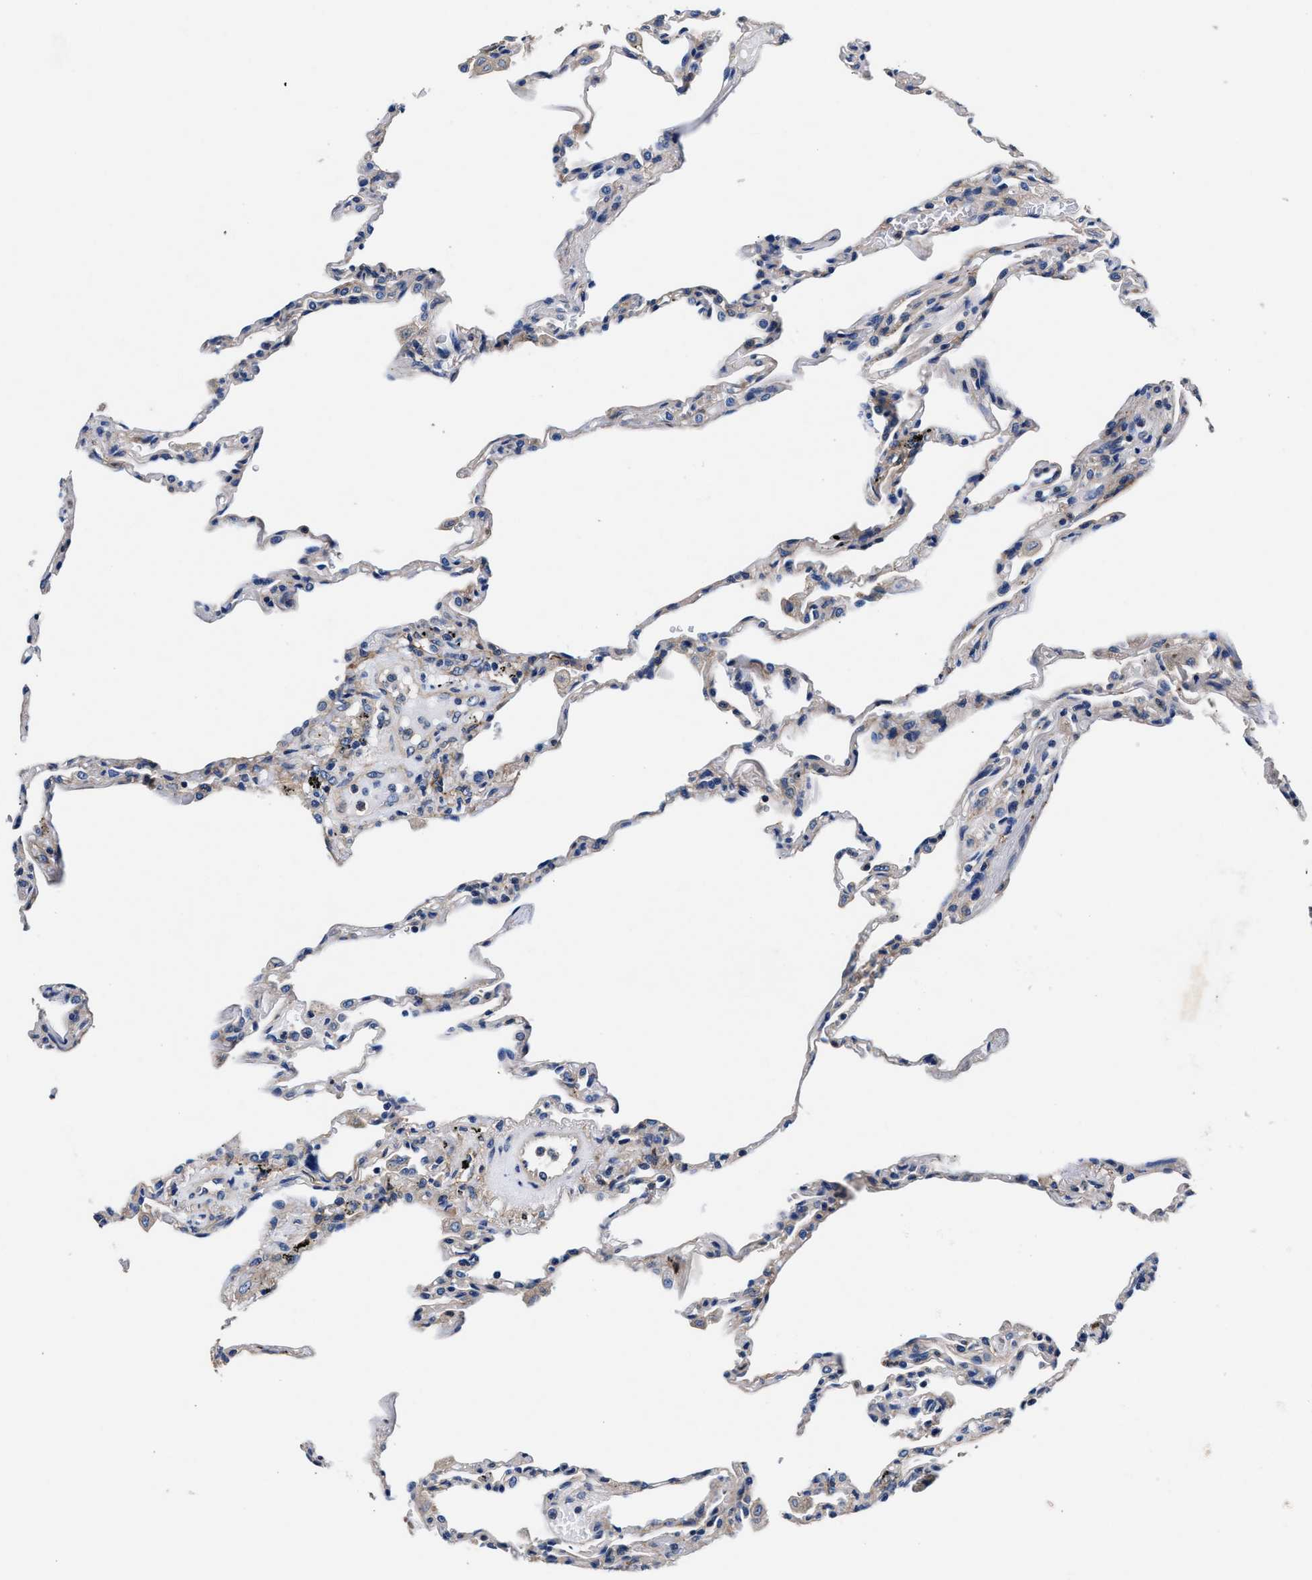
{"staining": {"intensity": "moderate", "quantity": "<25%", "location": "cytoplasmic/membranous"}, "tissue": "lung", "cell_type": "Alveolar cells", "image_type": "normal", "snomed": [{"axis": "morphology", "description": "Normal tissue, NOS"}, {"axis": "topography", "description": "Lung"}], "caption": "Moderate cytoplasmic/membranous expression is identified in about <25% of alveolar cells in unremarkable lung. The protein is stained brown, and the nuclei are stained in blue (DAB (3,3'-diaminobenzidine) IHC with brightfield microscopy, high magnification).", "gene": "SH3GL1", "patient": {"sex": "male", "age": 59}}